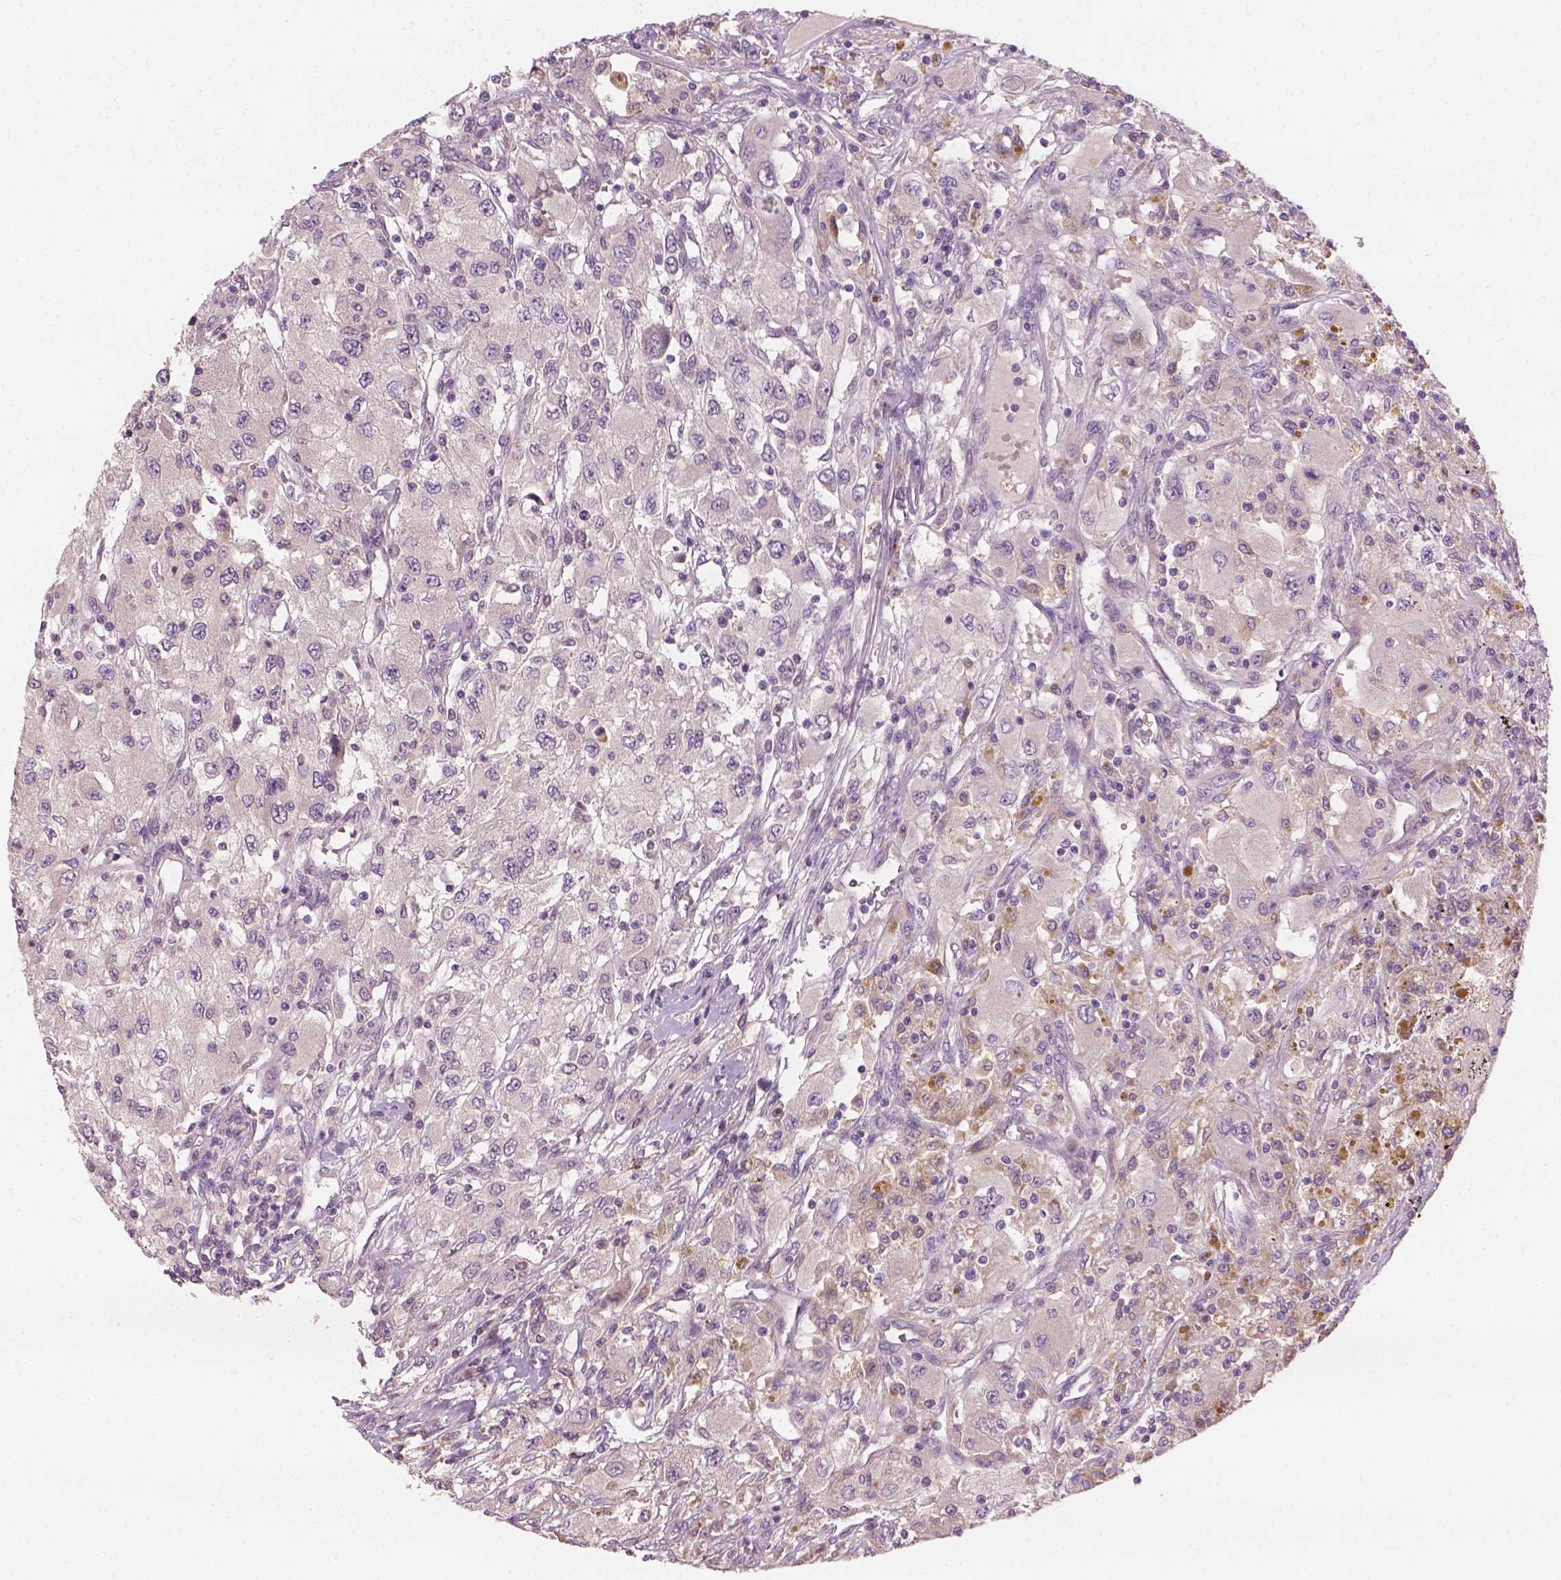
{"staining": {"intensity": "weak", "quantity": "25%-75%", "location": "cytoplasmic/membranous"}, "tissue": "renal cancer", "cell_type": "Tumor cells", "image_type": "cancer", "snomed": [{"axis": "morphology", "description": "Adenocarcinoma, NOS"}, {"axis": "topography", "description": "Kidney"}], "caption": "Weak cytoplasmic/membranous protein expression is appreciated in approximately 25%-75% of tumor cells in renal cancer (adenocarcinoma). (IHC, brightfield microscopy, high magnification).", "gene": "KRT17", "patient": {"sex": "female", "age": 67}}